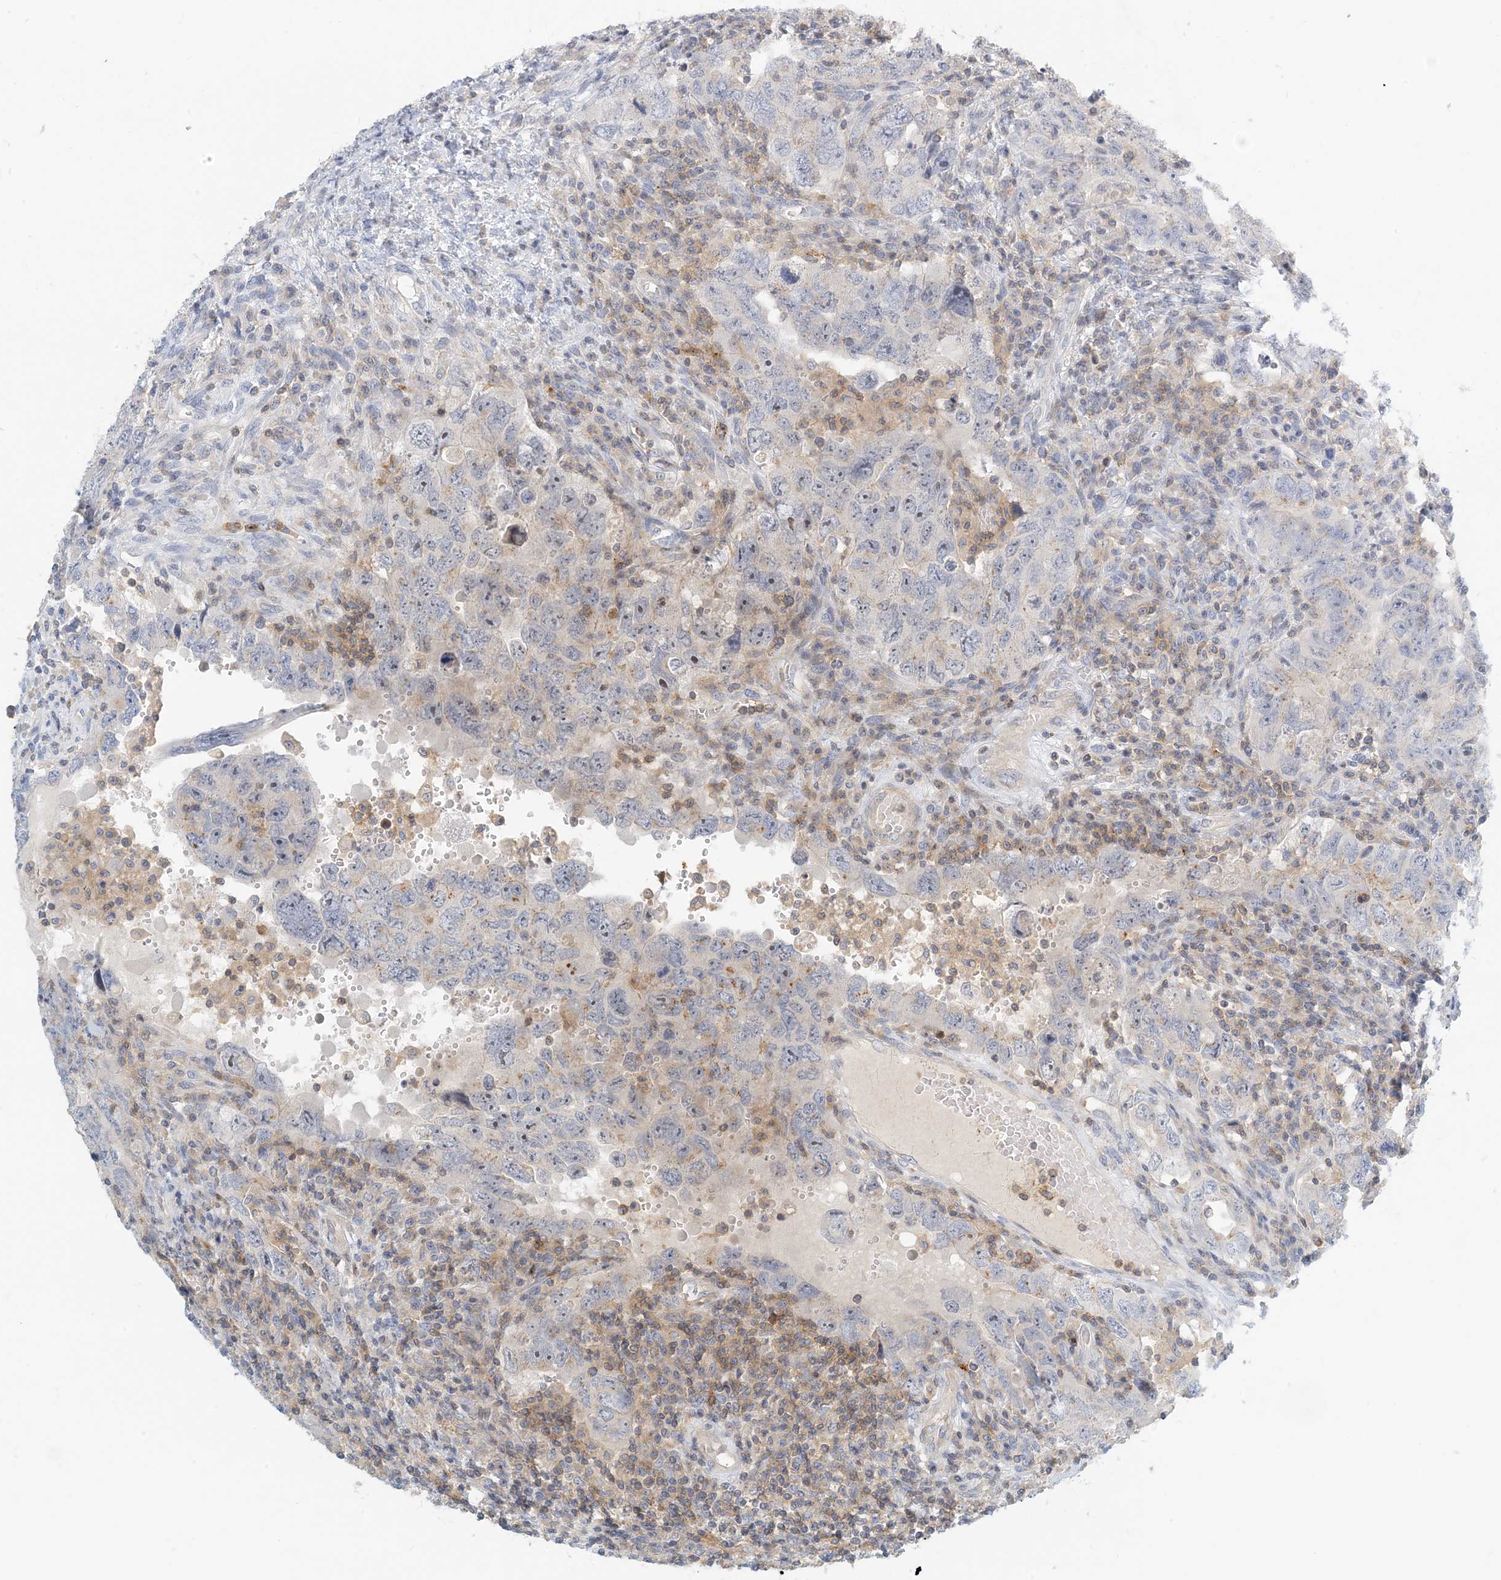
{"staining": {"intensity": "negative", "quantity": "none", "location": "none"}, "tissue": "testis cancer", "cell_type": "Tumor cells", "image_type": "cancer", "snomed": [{"axis": "morphology", "description": "Carcinoma, Embryonal, NOS"}, {"axis": "topography", "description": "Testis"}], "caption": "Tumor cells are negative for protein expression in human testis cancer (embryonal carcinoma).", "gene": "COLEC11", "patient": {"sex": "male", "age": 26}}